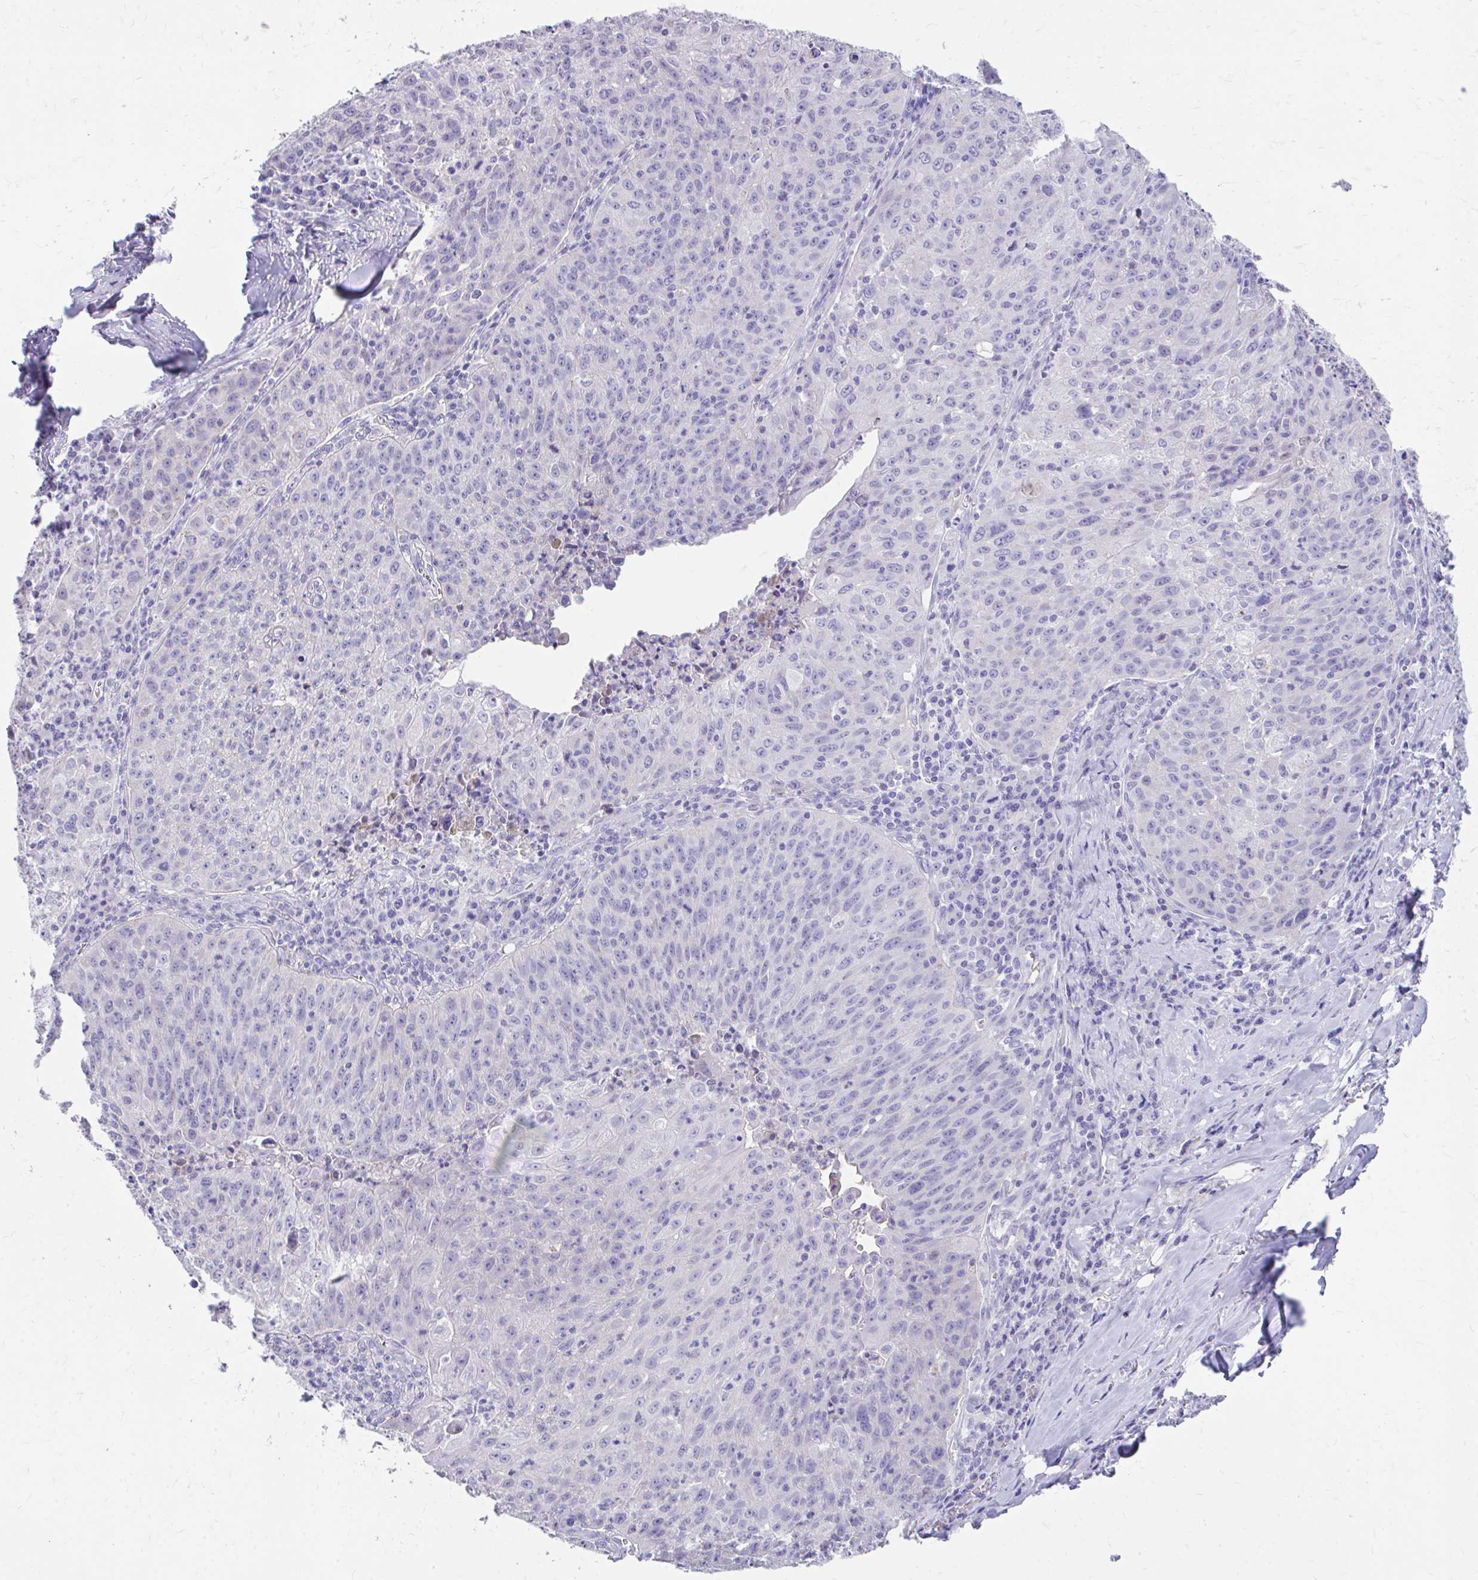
{"staining": {"intensity": "negative", "quantity": "none", "location": "none"}, "tissue": "lung cancer", "cell_type": "Tumor cells", "image_type": "cancer", "snomed": [{"axis": "morphology", "description": "Squamous cell carcinoma, NOS"}, {"axis": "morphology", "description": "Squamous cell carcinoma, metastatic, NOS"}, {"axis": "topography", "description": "Bronchus"}, {"axis": "topography", "description": "Lung"}], "caption": "Tumor cells show no significant protein positivity in lung cancer. (DAB (3,3'-diaminobenzidine) immunohistochemistry with hematoxylin counter stain).", "gene": "CFH", "patient": {"sex": "male", "age": 62}}